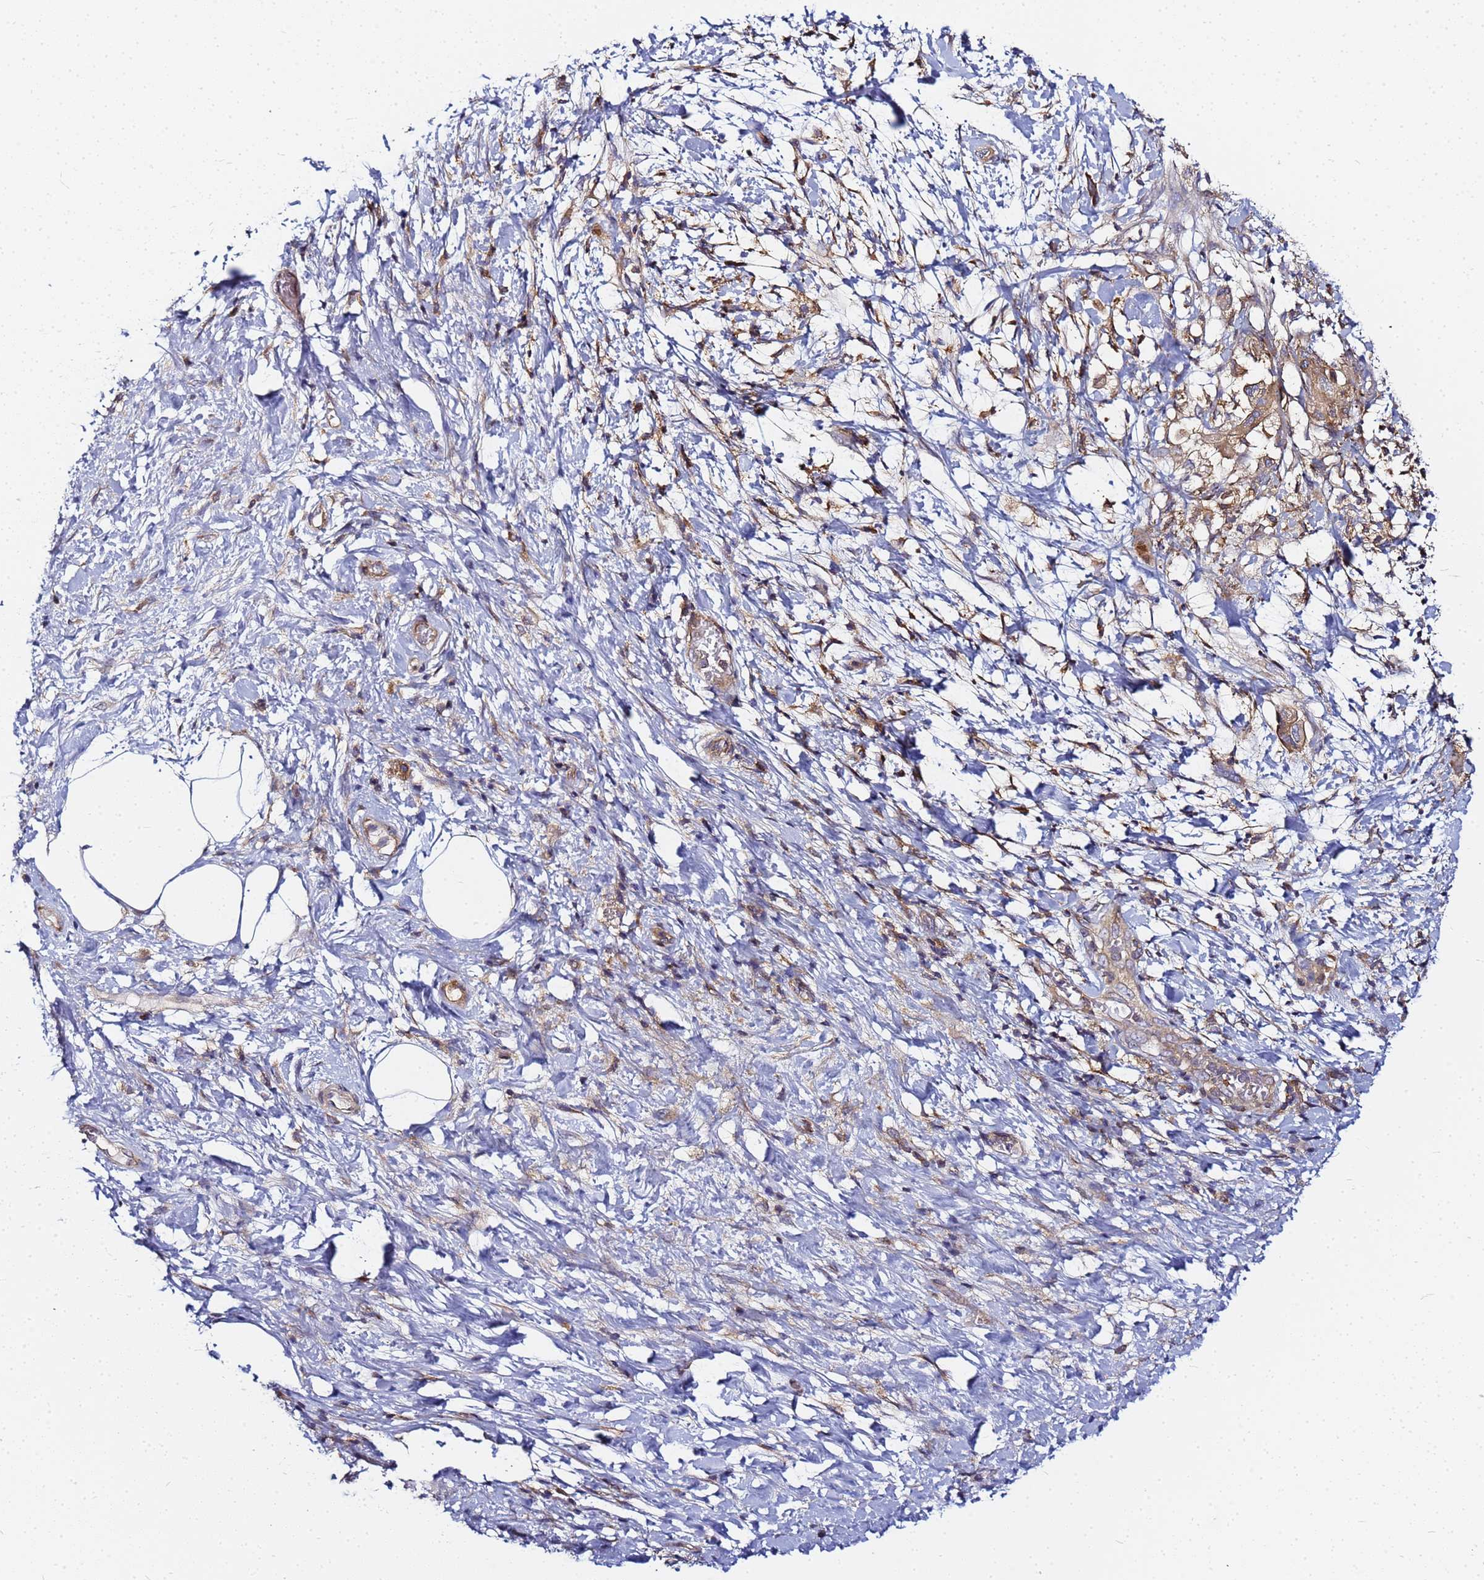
{"staining": {"intensity": "moderate", "quantity": ">75%", "location": "cytoplasmic/membranous"}, "tissue": "pancreatic cancer", "cell_type": "Tumor cells", "image_type": "cancer", "snomed": [{"axis": "morphology", "description": "Adenocarcinoma, NOS"}, {"axis": "topography", "description": "Pancreas"}], "caption": "Pancreatic adenocarcinoma was stained to show a protein in brown. There is medium levels of moderate cytoplasmic/membranous staining in about >75% of tumor cells.", "gene": "CHM", "patient": {"sex": "male", "age": 68}}